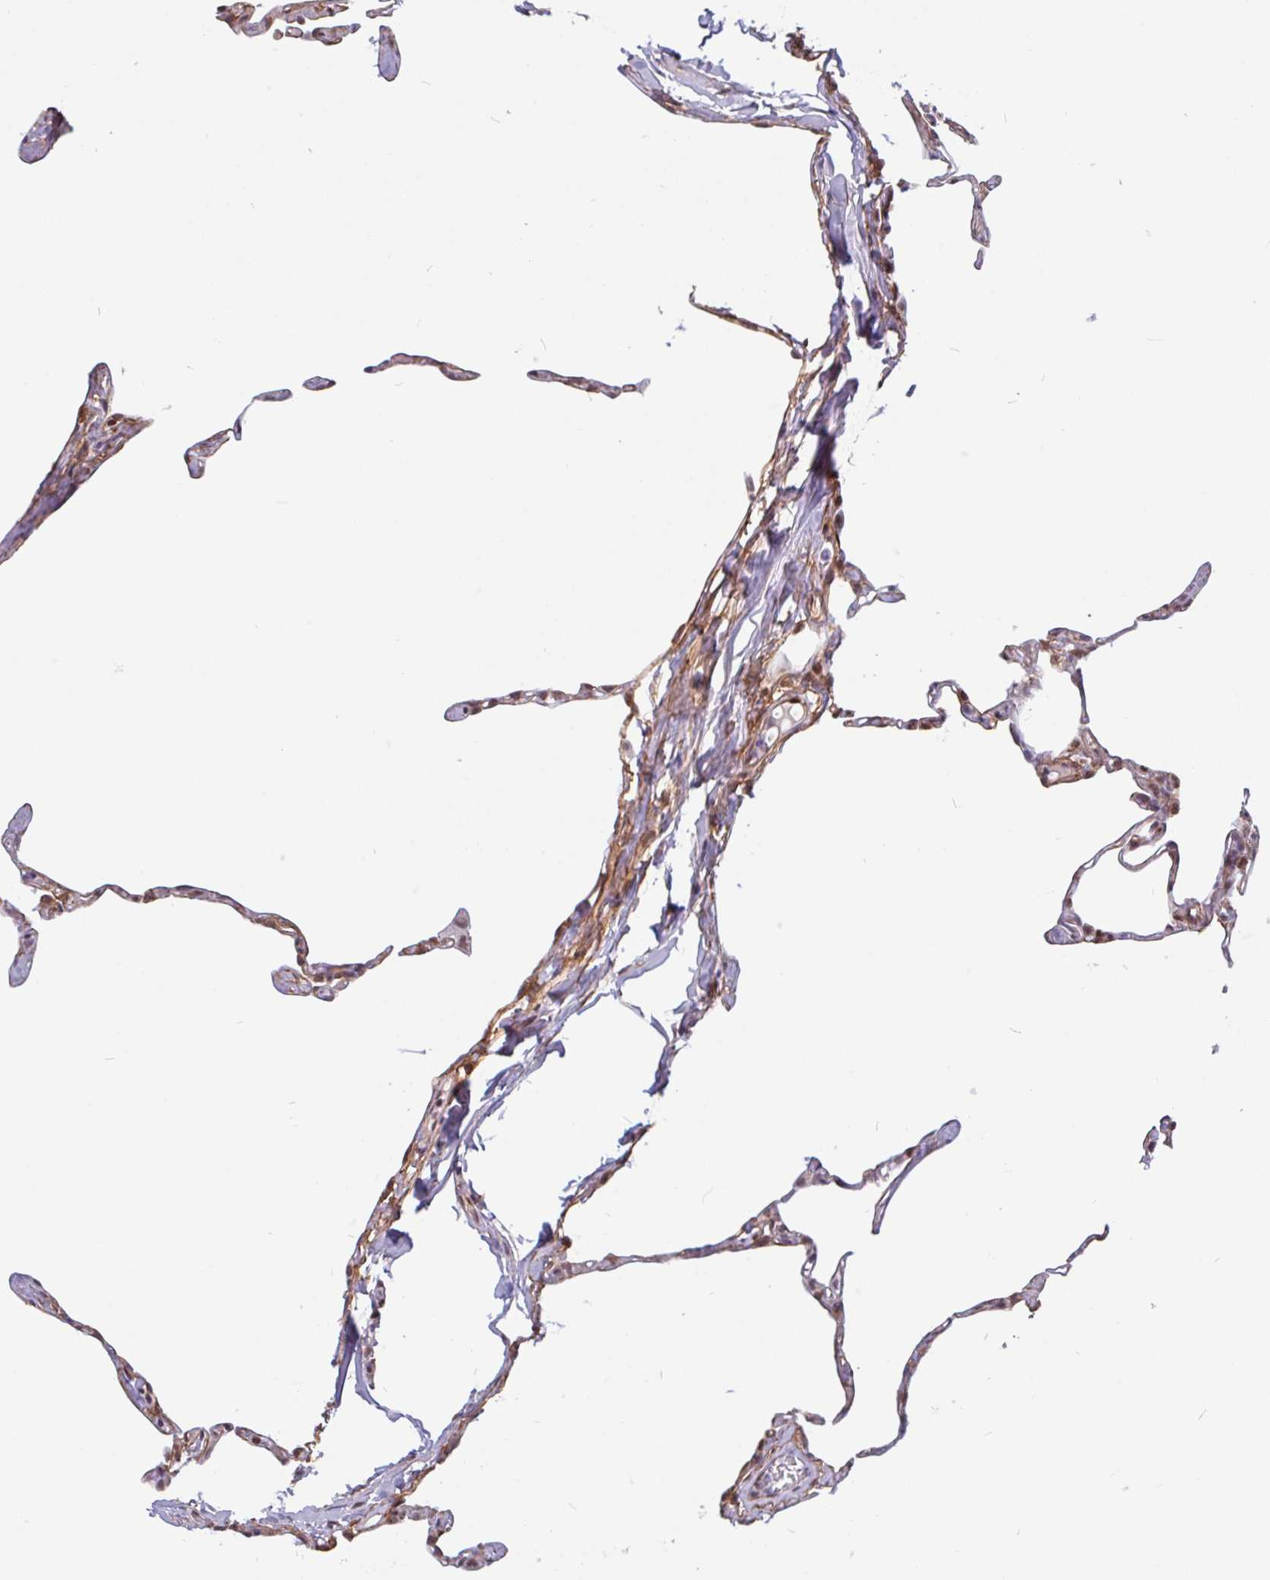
{"staining": {"intensity": "weak", "quantity": "25%-75%", "location": "nuclear"}, "tissue": "lung", "cell_type": "Alveolar cells", "image_type": "normal", "snomed": [{"axis": "morphology", "description": "Normal tissue, NOS"}, {"axis": "topography", "description": "Lung"}], "caption": "Normal lung shows weak nuclear expression in approximately 25%-75% of alveolar cells, visualized by immunohistochemistry.", "gene": "TMEM119", "patient": {"sex": "male", "age": 65}}